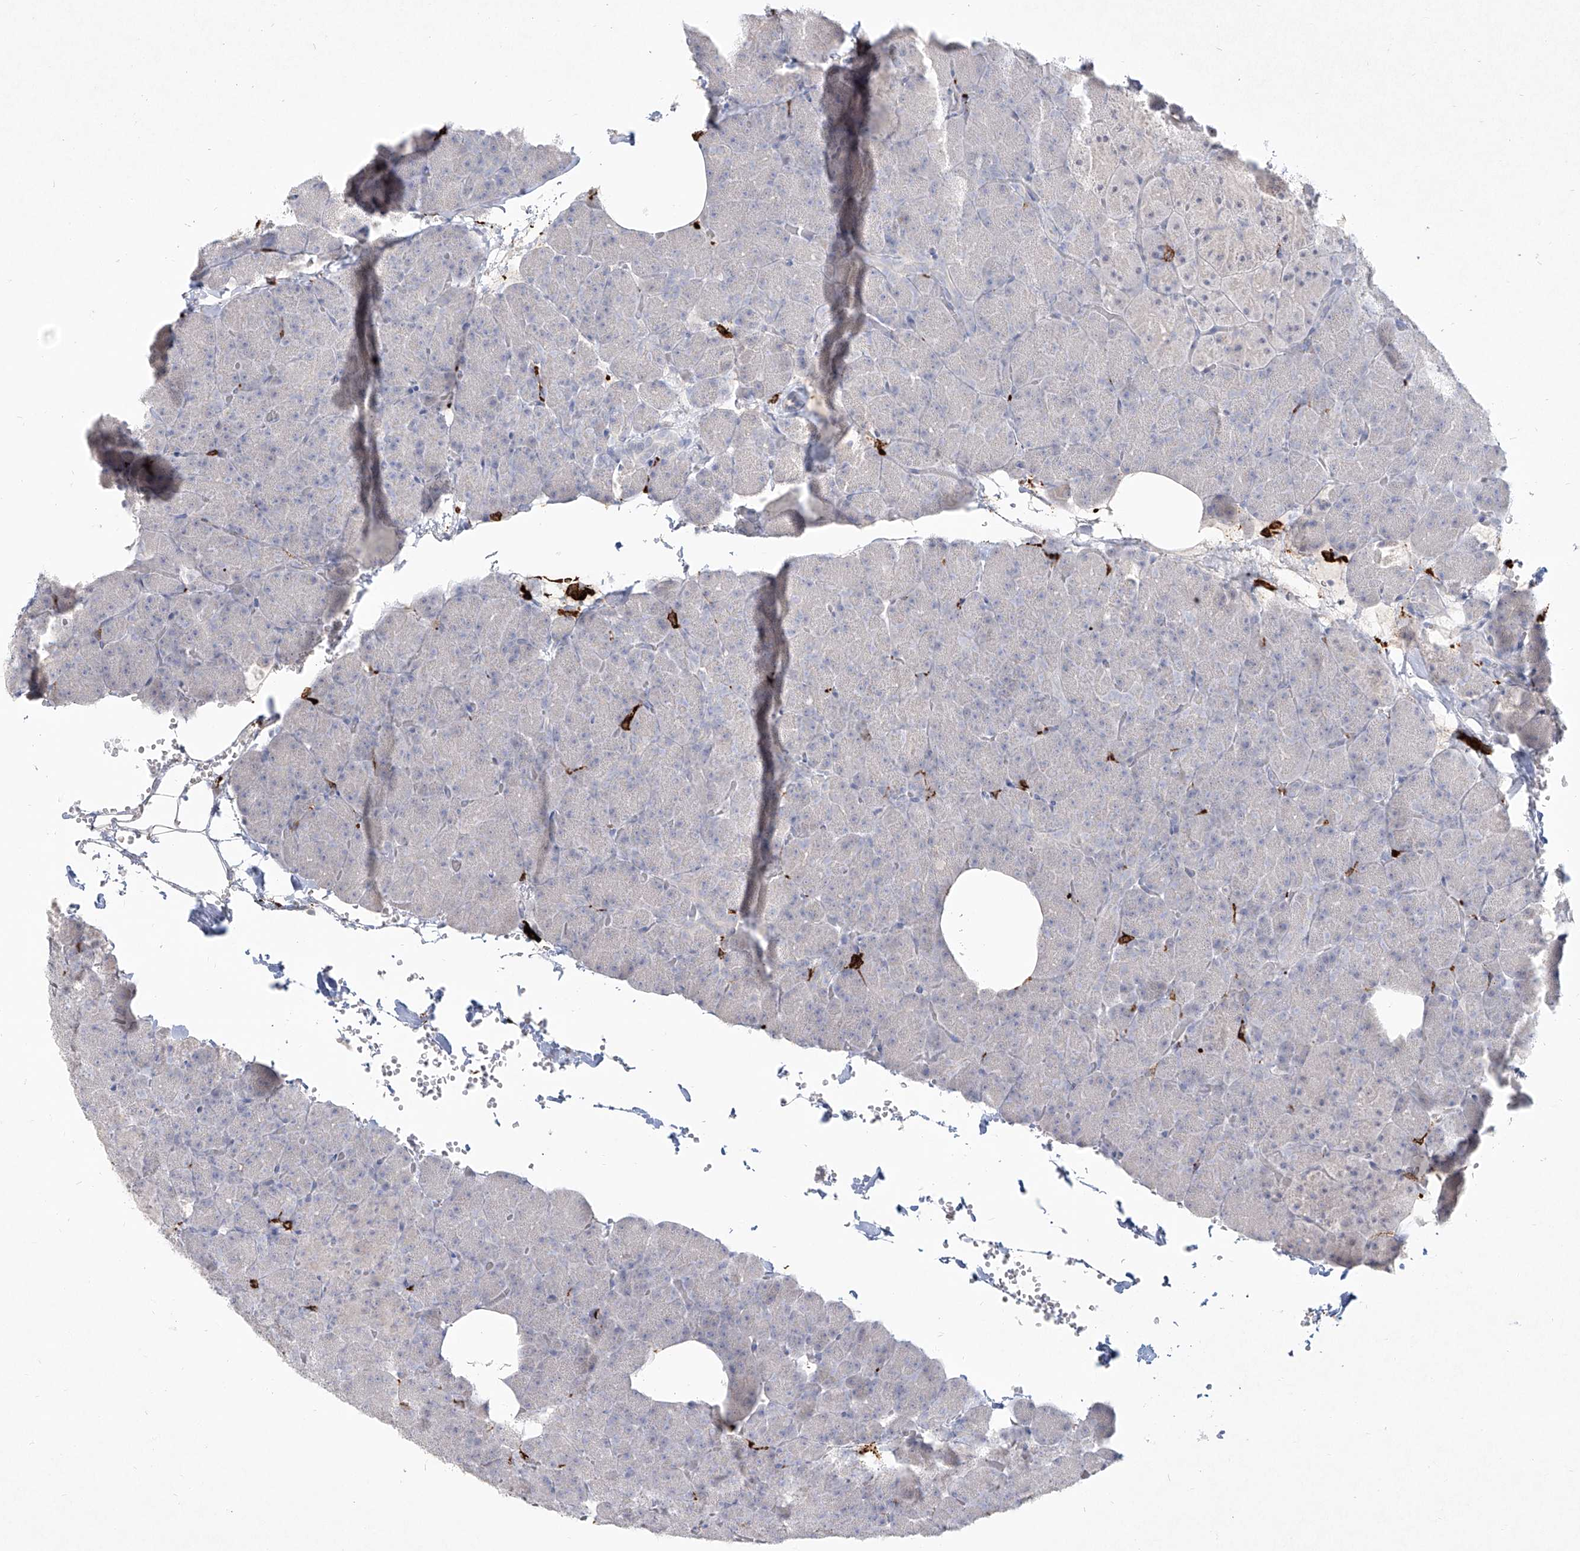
{"staining": {"intensity": "negative", "quantity": "none", "location": "none"}, "tissue": "pancreas", "cell_type": "Exocrine glandular cells", "image_type": "normal", "snomed": [{"axis": "morphology", "description": "Normal tissue, NOS"}, {"axis": "morphology", "description": "Carcinoid, malignant, NOS"}, {"axis": "topography", "description": "Pancreas"}], "caption": "High magnification brightfield microscopy of unremarkable pancreas stained with DAB (3,3'-diaminobenzidine) (brown) and counterstained with hematoxylin (blue): exocrine glandular cells show no significant staining. (Brightfield microscopy of DAB (3,3'-diaminobenzidine) immunohistochemistry (IHC) at high magnification).", "gene": "CD209", "patient": {"sex": "female", "age": 35}}